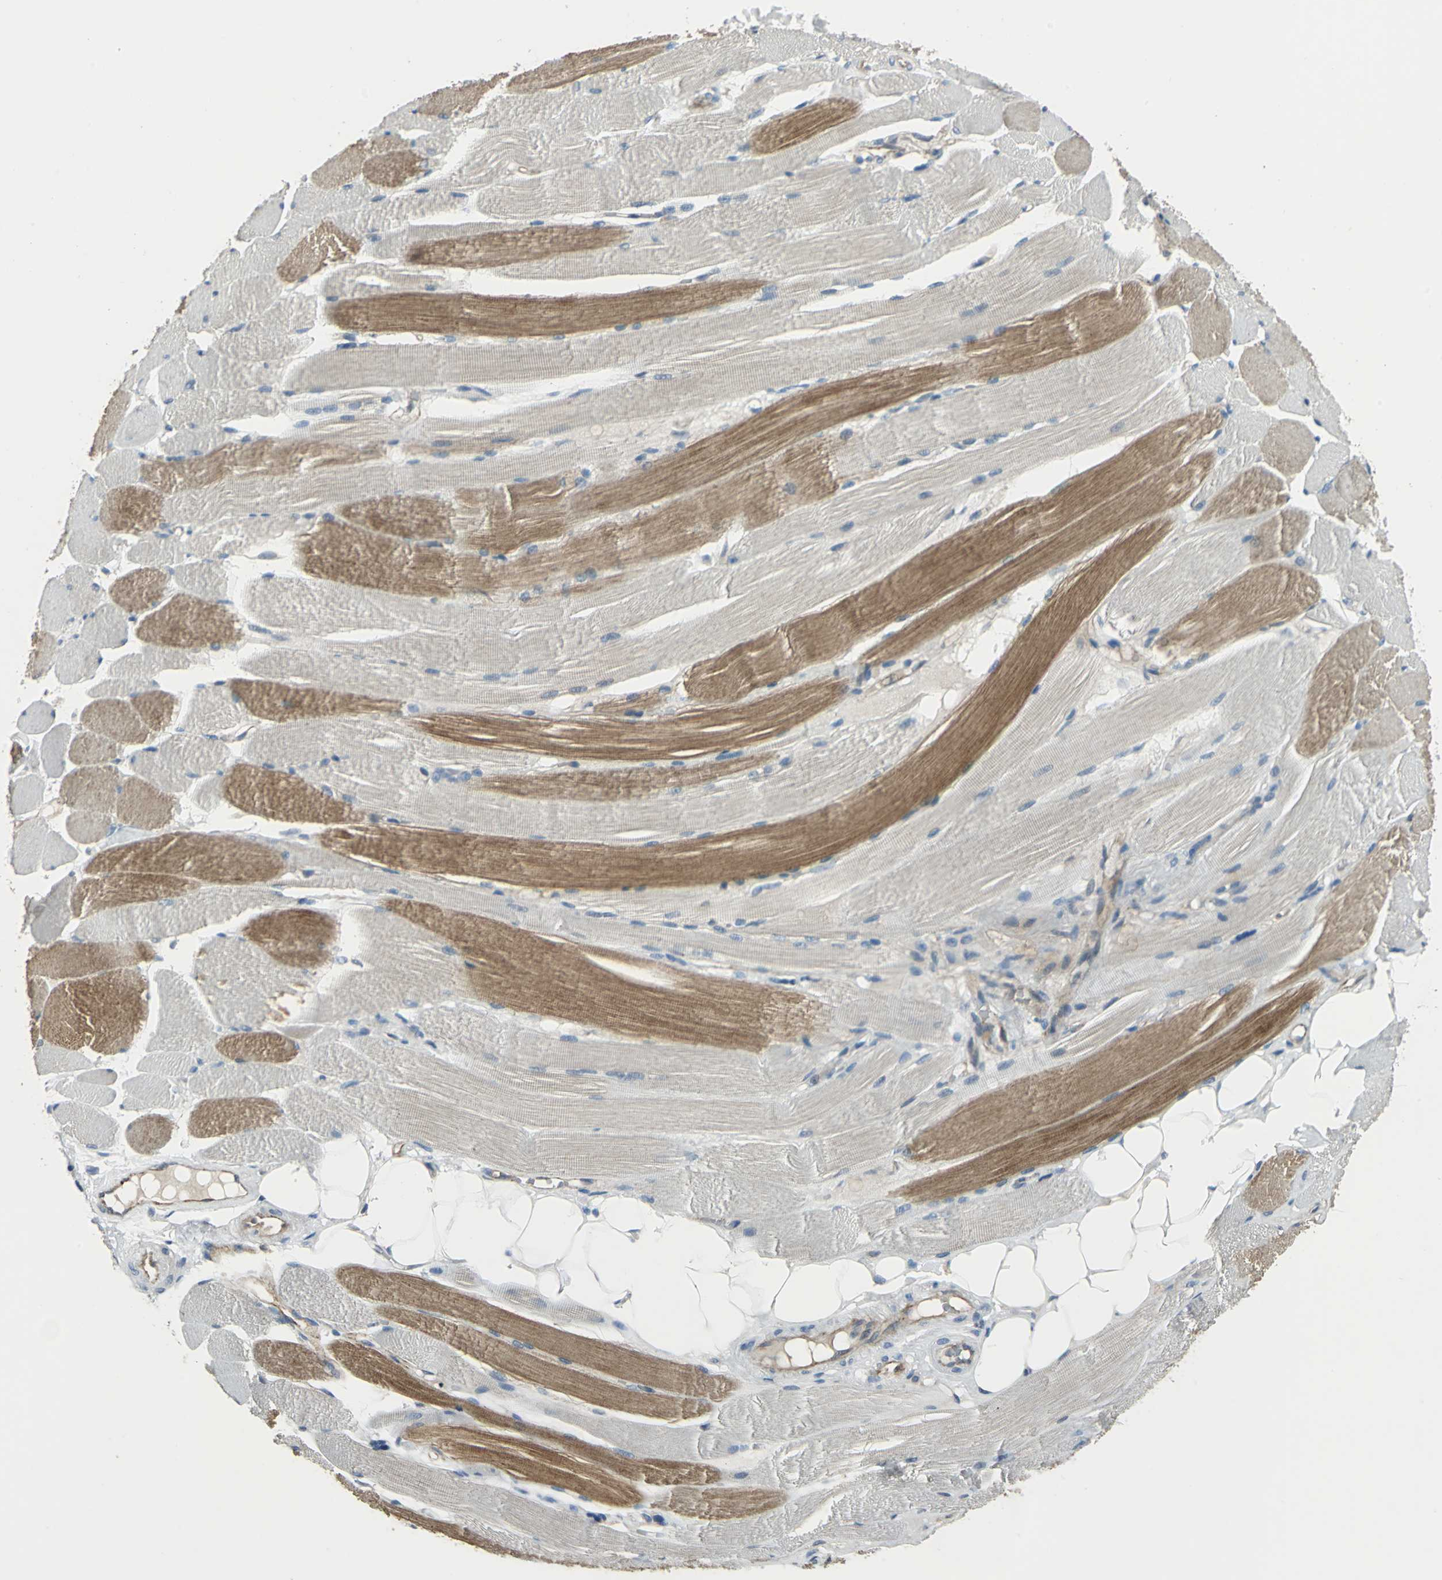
{"staining": {"intensity": "strong", "quantity": "25%-75%", "location": "cytoplasmic/membranous"}, "tissue": "skeletal muscle", "cell_type": "Myocytes", "image_type": "normal", "snomed": [{"axis": "morphology", "description": "Normal tissue, NOS"}, {"axis": "topography", "description": "Skeletal muscle"}, {"axis": "topography", "description": "Peripheral nerve tissue"}], "caption": "IHC photomicrograph of unremarkable skeletal muscle stained for a protein (brown), which displays high levels of strong cytoplasmic/membranous expression in approximately 25%-75% of myocytes.", "gene": "RAPGEF1", "patient": {"sex": "female", "age": 84}}